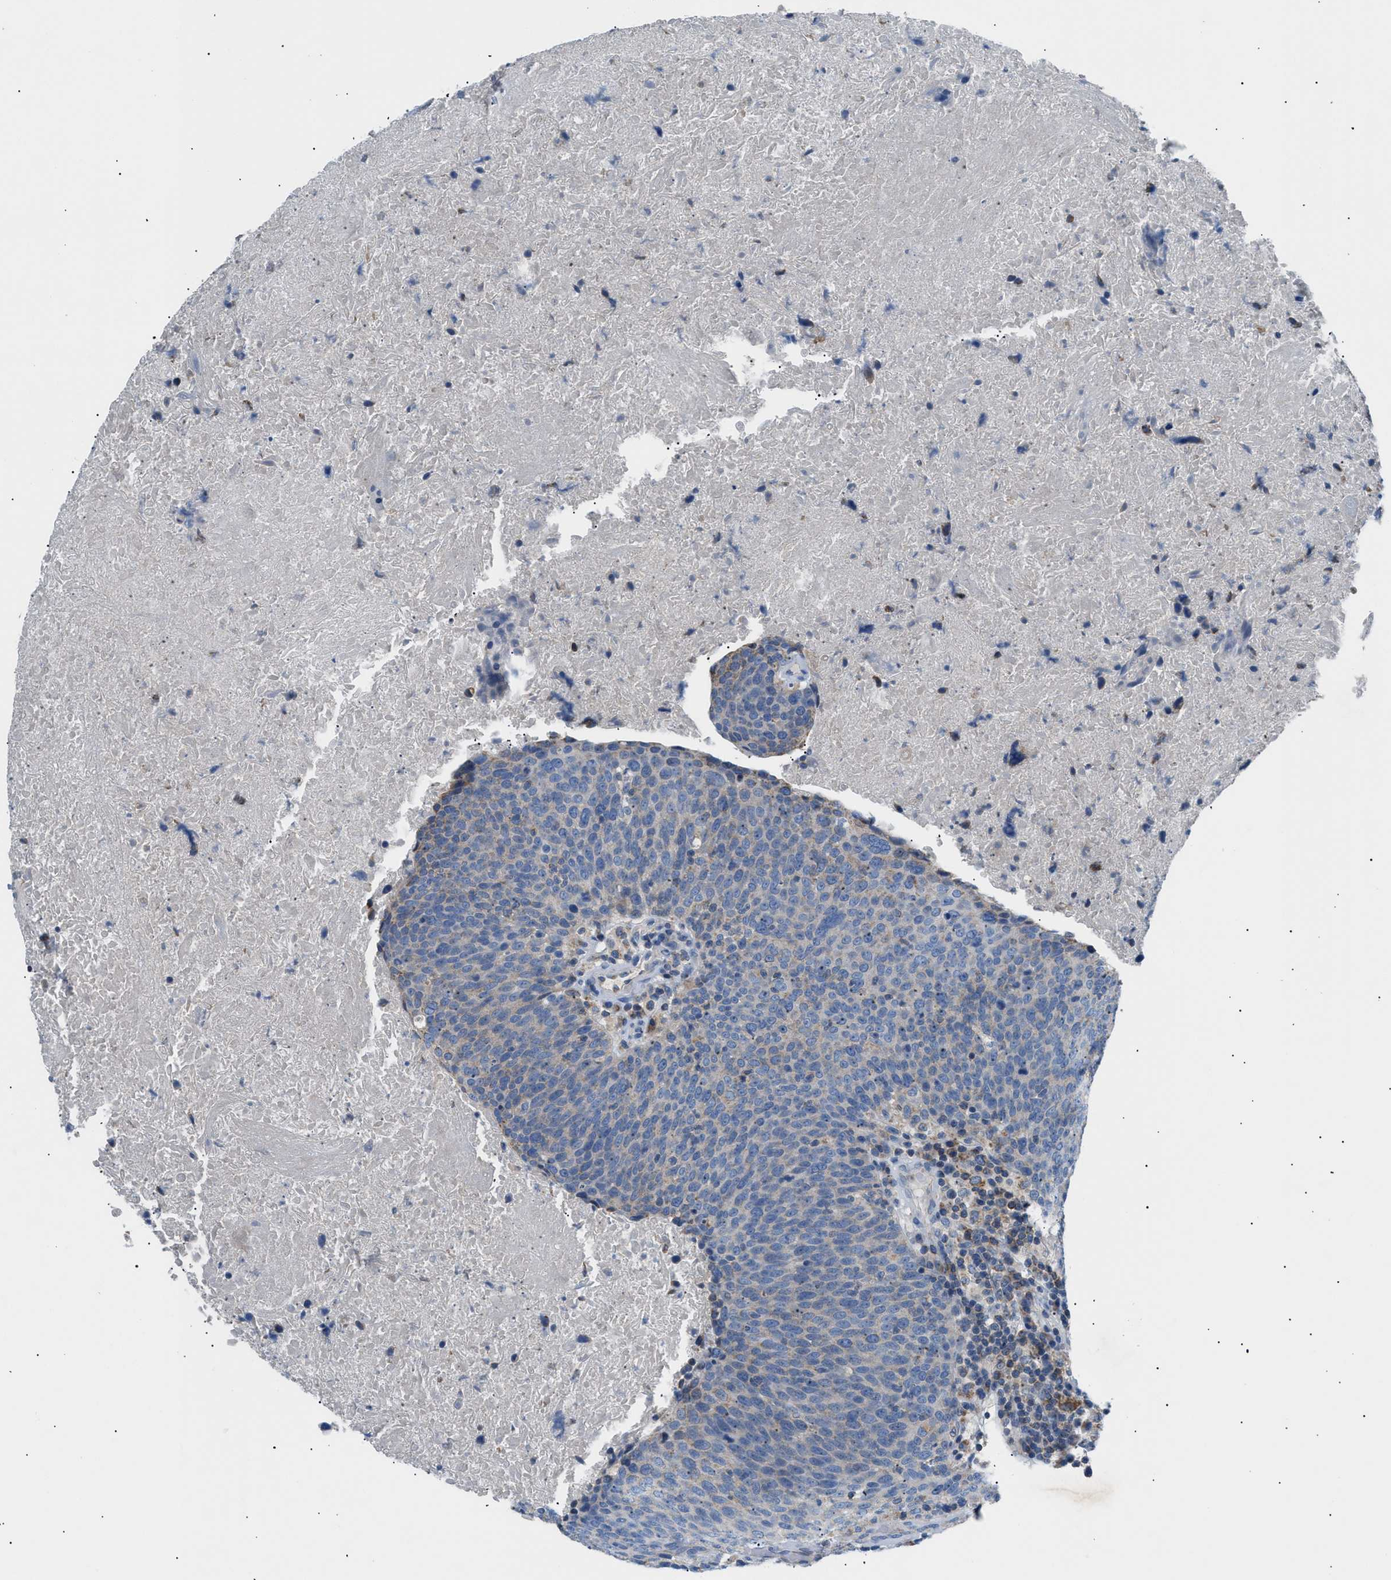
{"staining": {"intensity": "weak", "quantity": "25%-75%", "location": "cytoplasmic/membranous"}, "tissue": "head and neck cancer", "cell_type": "Tumor cells", "image_type": "cancer", "snomed": [{"axis": "morphology", "description": "Squamous cell carcinoma, NOS"}, {"axis": "morphology", "description": "Squamous cell carcinoma, metastatic, NOS"}, {"axis": "topography", "description": "Lymph node"}, {"axis": "topography", "description": "Head-Neck"}], "caption": "Approximately 25%-75% of tumor cells in head and neck cancer demonstrate weak cytoplasmic/membranous protein staining as visualized by brown immunohistochemical staining.", "gene": "ILDR1", "patient": {"sex": "male", "age": 62}}